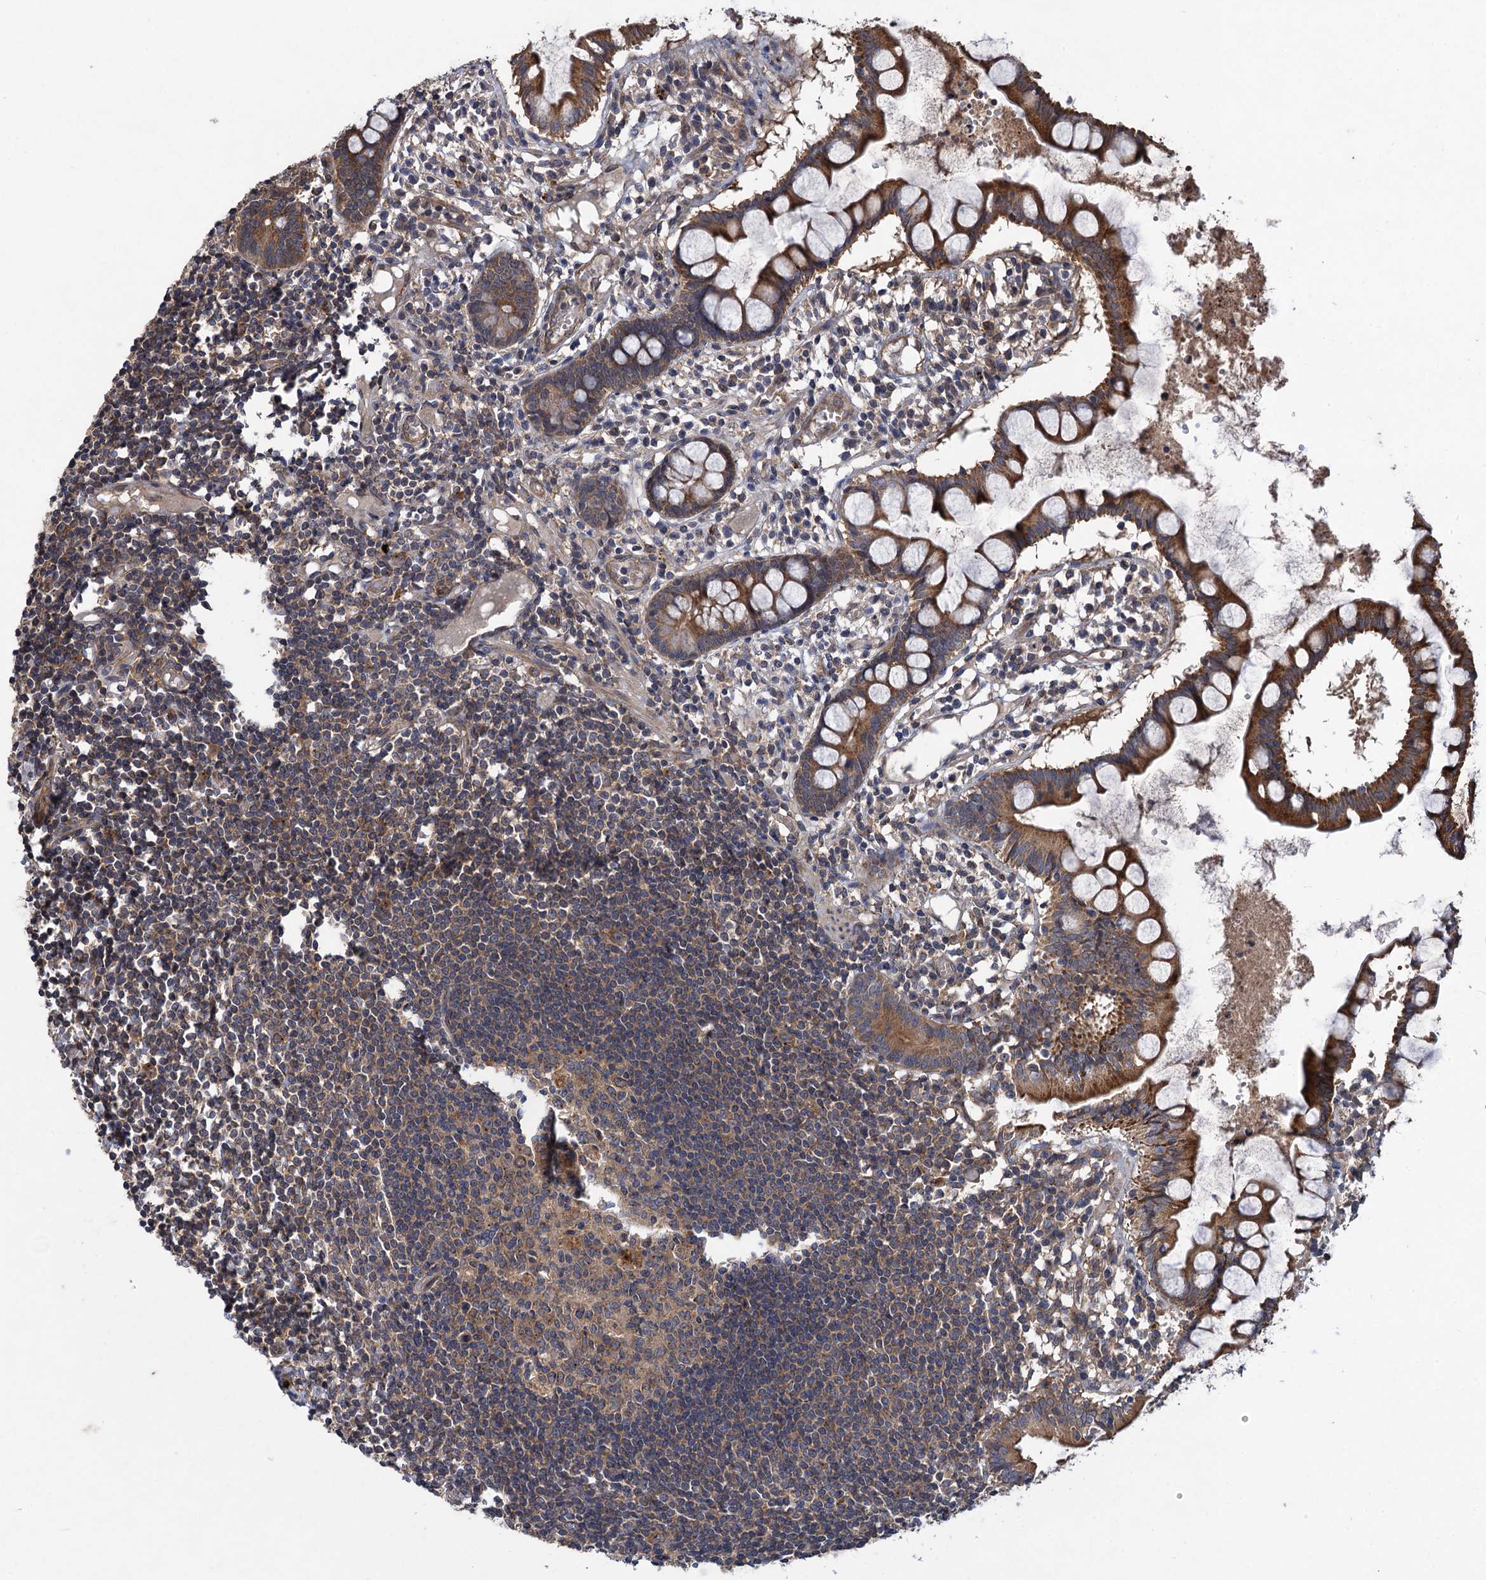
{"staining": {"intensity": "weak", "quantity": ">75%", "location": "cytoplasmic/membranous"}, "tissue": "colon", "cell_type": "Endothelial cells", "image_type": "normal", "snomed": [{"axis": "morphology", "description": "Normal tissue, NOS"}, {"axis": "morphology", "description": "Adenocarcinoma, NOS"}, {"axis": "topography", "description": "Colon"}], "caption": "Brown immunohistochemical staining in benign human colon shows weak cytoplasmic/membranous positivity in about >75% of endothelial cells.", "gene": "HAUS1", "patient": {"sex": "female", "age": 55}}